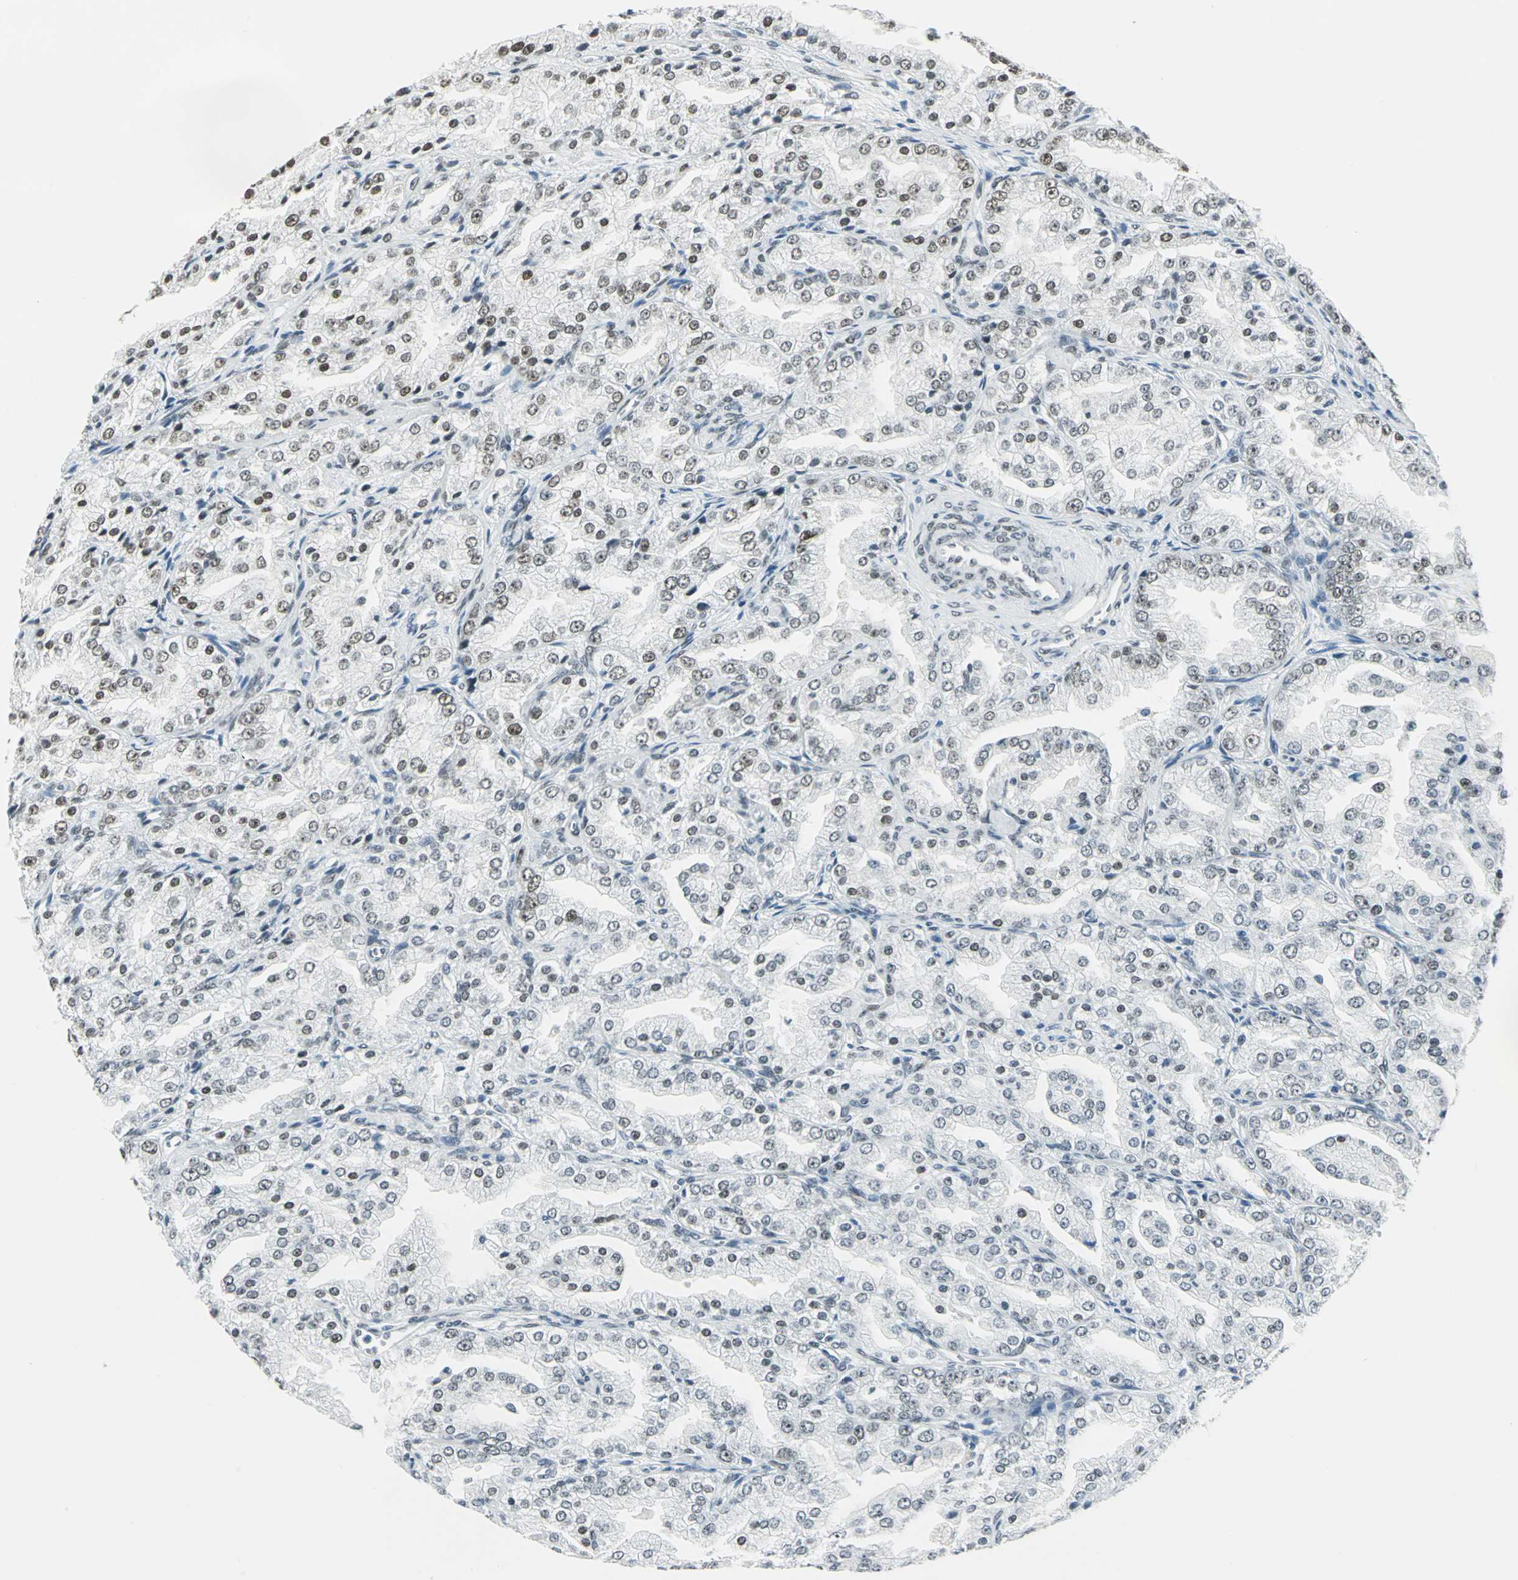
{"staining": {"intensity": "weak", "quantity": "25%-75%", "location": "nuclear"}, "tissue": "prostate cancer", "cell_type": "Tumor cells", "image_type": "cancer", "snomed": [{"axis": "morphology", "description": "Adenocarcinoma, High grade"}, {"axis": "topography", "description": "Prostate"}], "caption": "Brown immunohistochemical staining in high-grade adenocarcinoma (prostate) demonstrates weak nuclear expression in about 25%-75% of tumor cells.", "gene": "ADNP", "patient": {"sex": "male", "age": 61}}